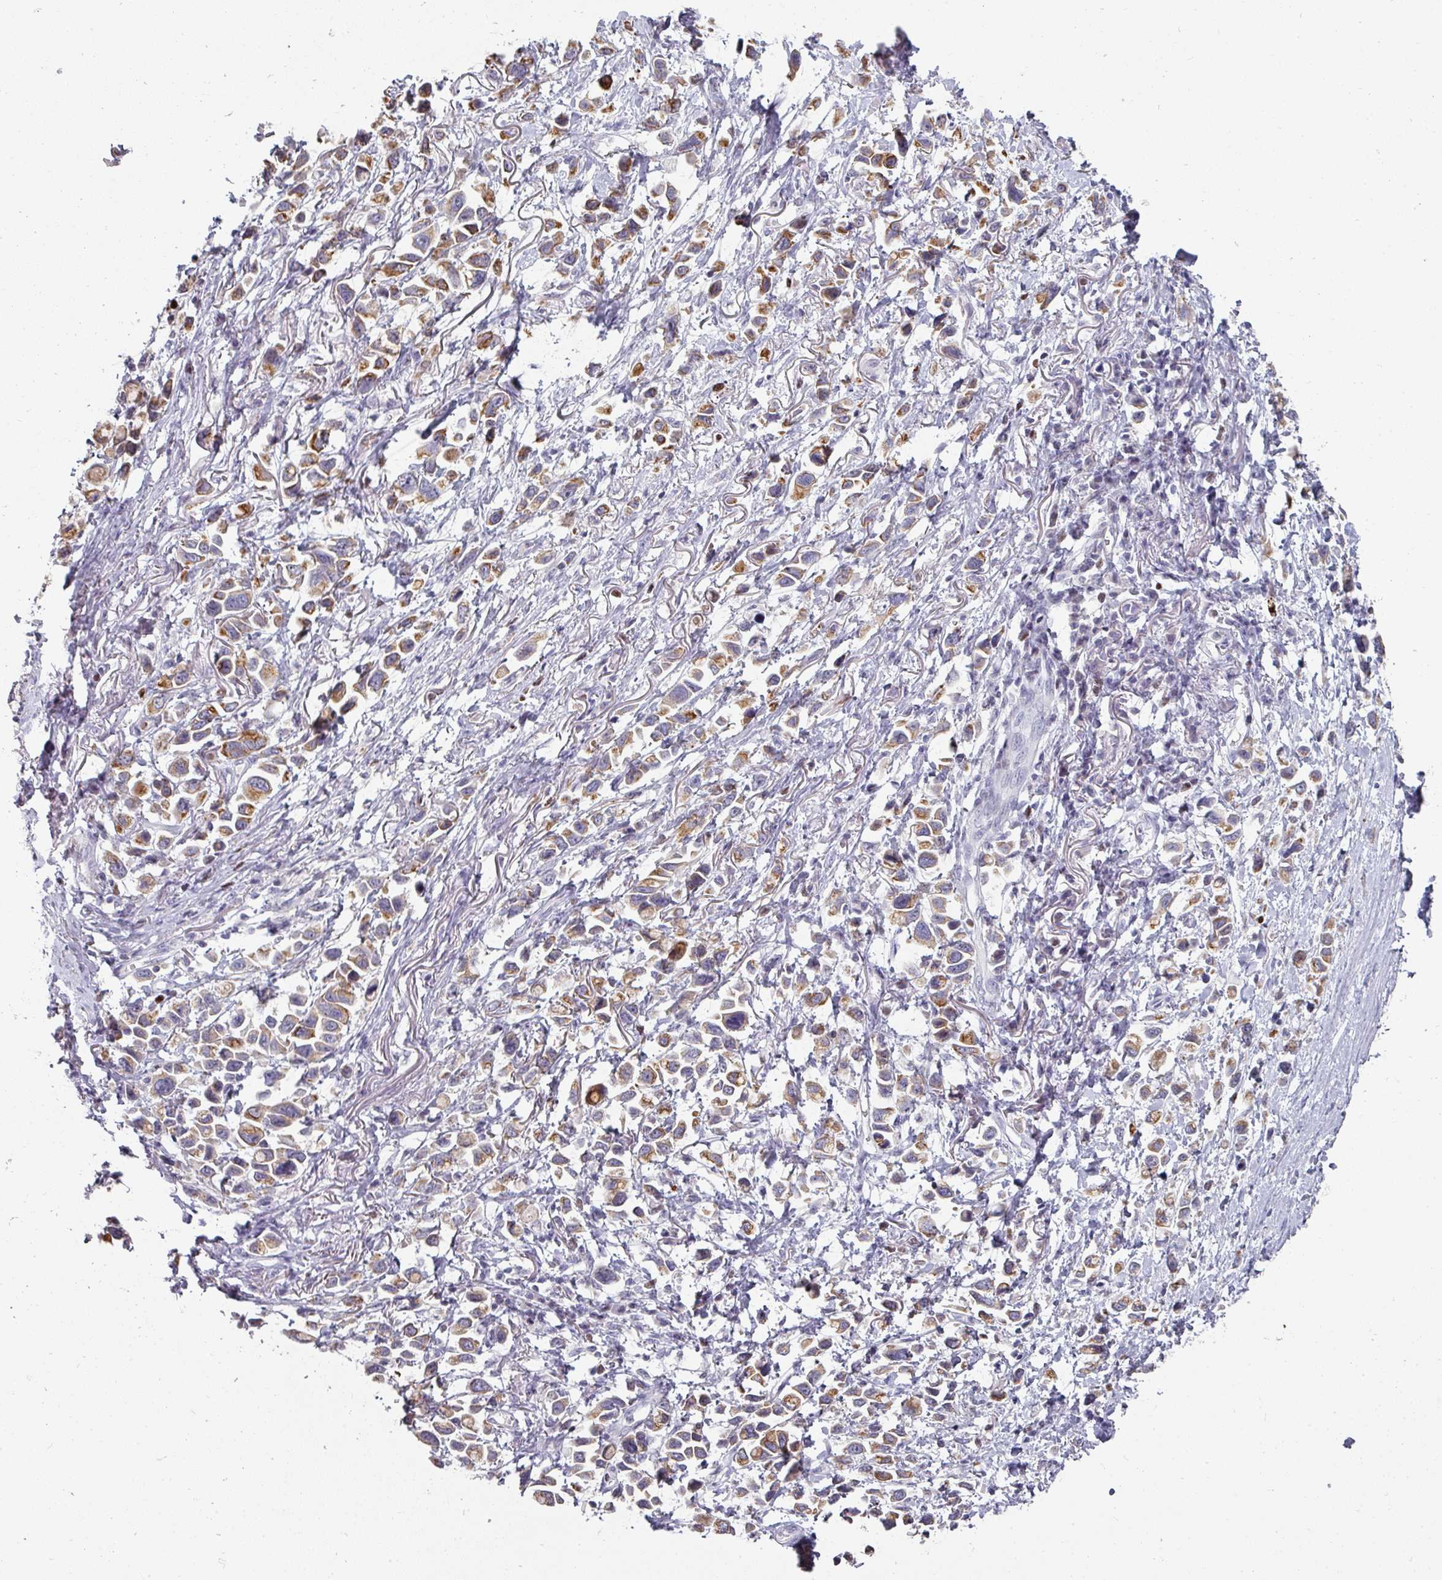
{"staining": {"intensity": "moderate", "quantity": ">75%", "location": "cytoplasmic/membranous"}, "tissue": "stomach cancer", "cell_type": "Tumor cells", "image_type": "cancer", "snomed": [{"axis": "morphology", "description": "Adenocarcinoma, NOS"}, {"axis": "topography", "description": "Stomach"}], "caption": "About >75% of tumor cells in stomach cancer (adenocarcinoma) reveal moderate cytoplasmic/membranous protein expression as visualized by brown immunohistochemical staining.", "gene": "GTF2H3", "patient": {"sex": "female", "age": 81}}